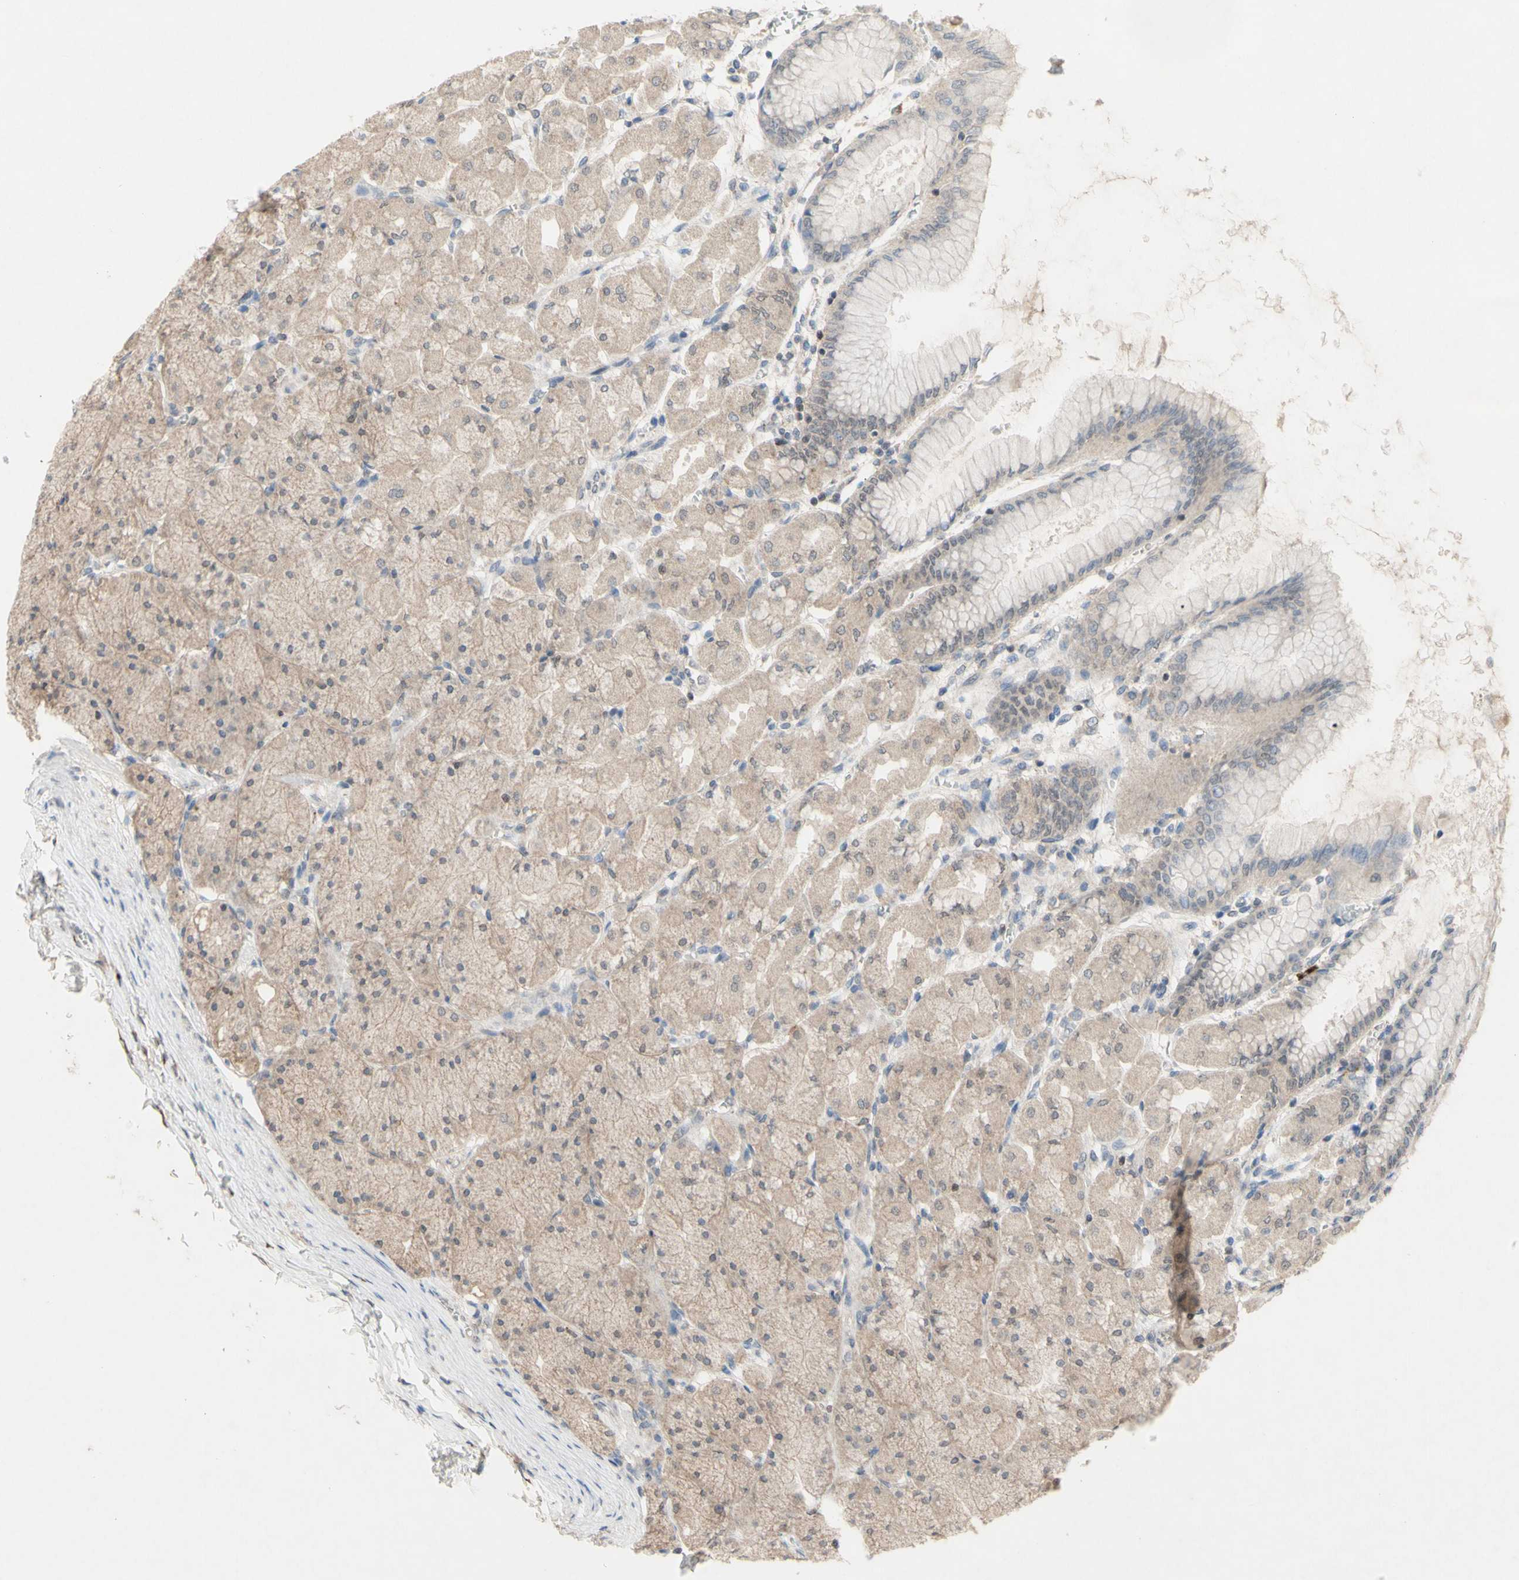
{"staining": {"intensity": "moderate", "quantity": "25%-75%", "location": "cytoplasmic/membranous,nuclear"}, "tissue": "stomach", "cell_type": "Glandular cells", "image_type": "normal", "snomed": [{"axis": "morphology", "description": "Normal tissue, NOS"}, {"axis": "topography", "description": "Stomach, upper"}], "caption": "Protein analysis of benign stomach displays moderate cytoplasmic/membranous,nuclear staining in approximately 25%-75% of glandular cells.", "gene": "NLRP1", "patient": {"sex": "female", "age": 56}}